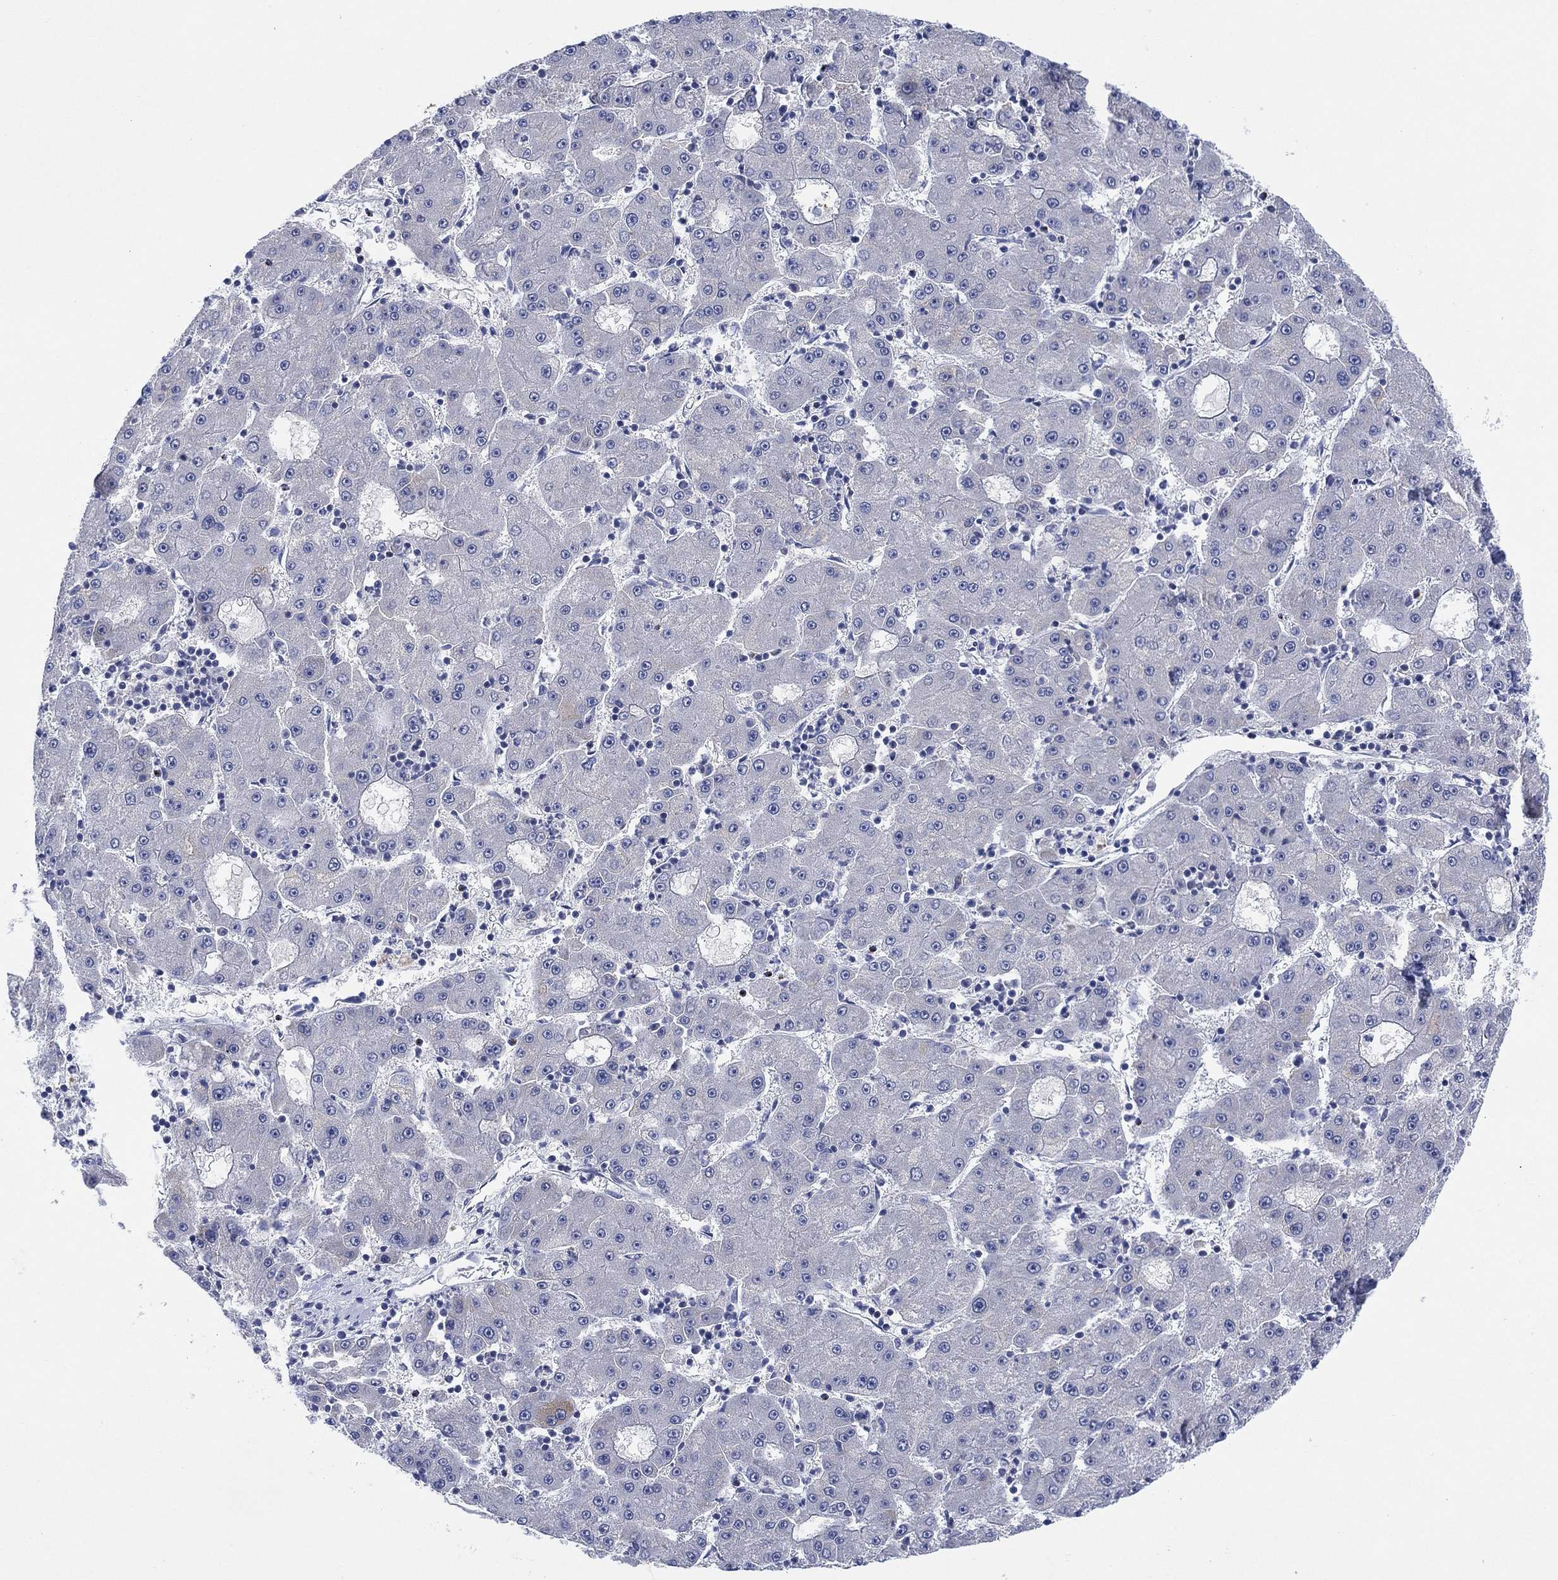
{"staining": {"intensity": "negative", "quantity": "none", "location": "none"}, "tissue": "liver cancer", "cell_type": "Tumor cells", "image_type": "cancer", "snomed": [{"axis": "morphology", "description": "Carcinoma, Hepatocellular, NOS"}, {"axis": "topography", "description": "Liver"}], "caption": "Immunohistochemistry (IHC) of human liver cancer exhibits no staining in tumor cells.", "gene": "CHRNA3", "patient": {"sex": "male", "age": 73}}